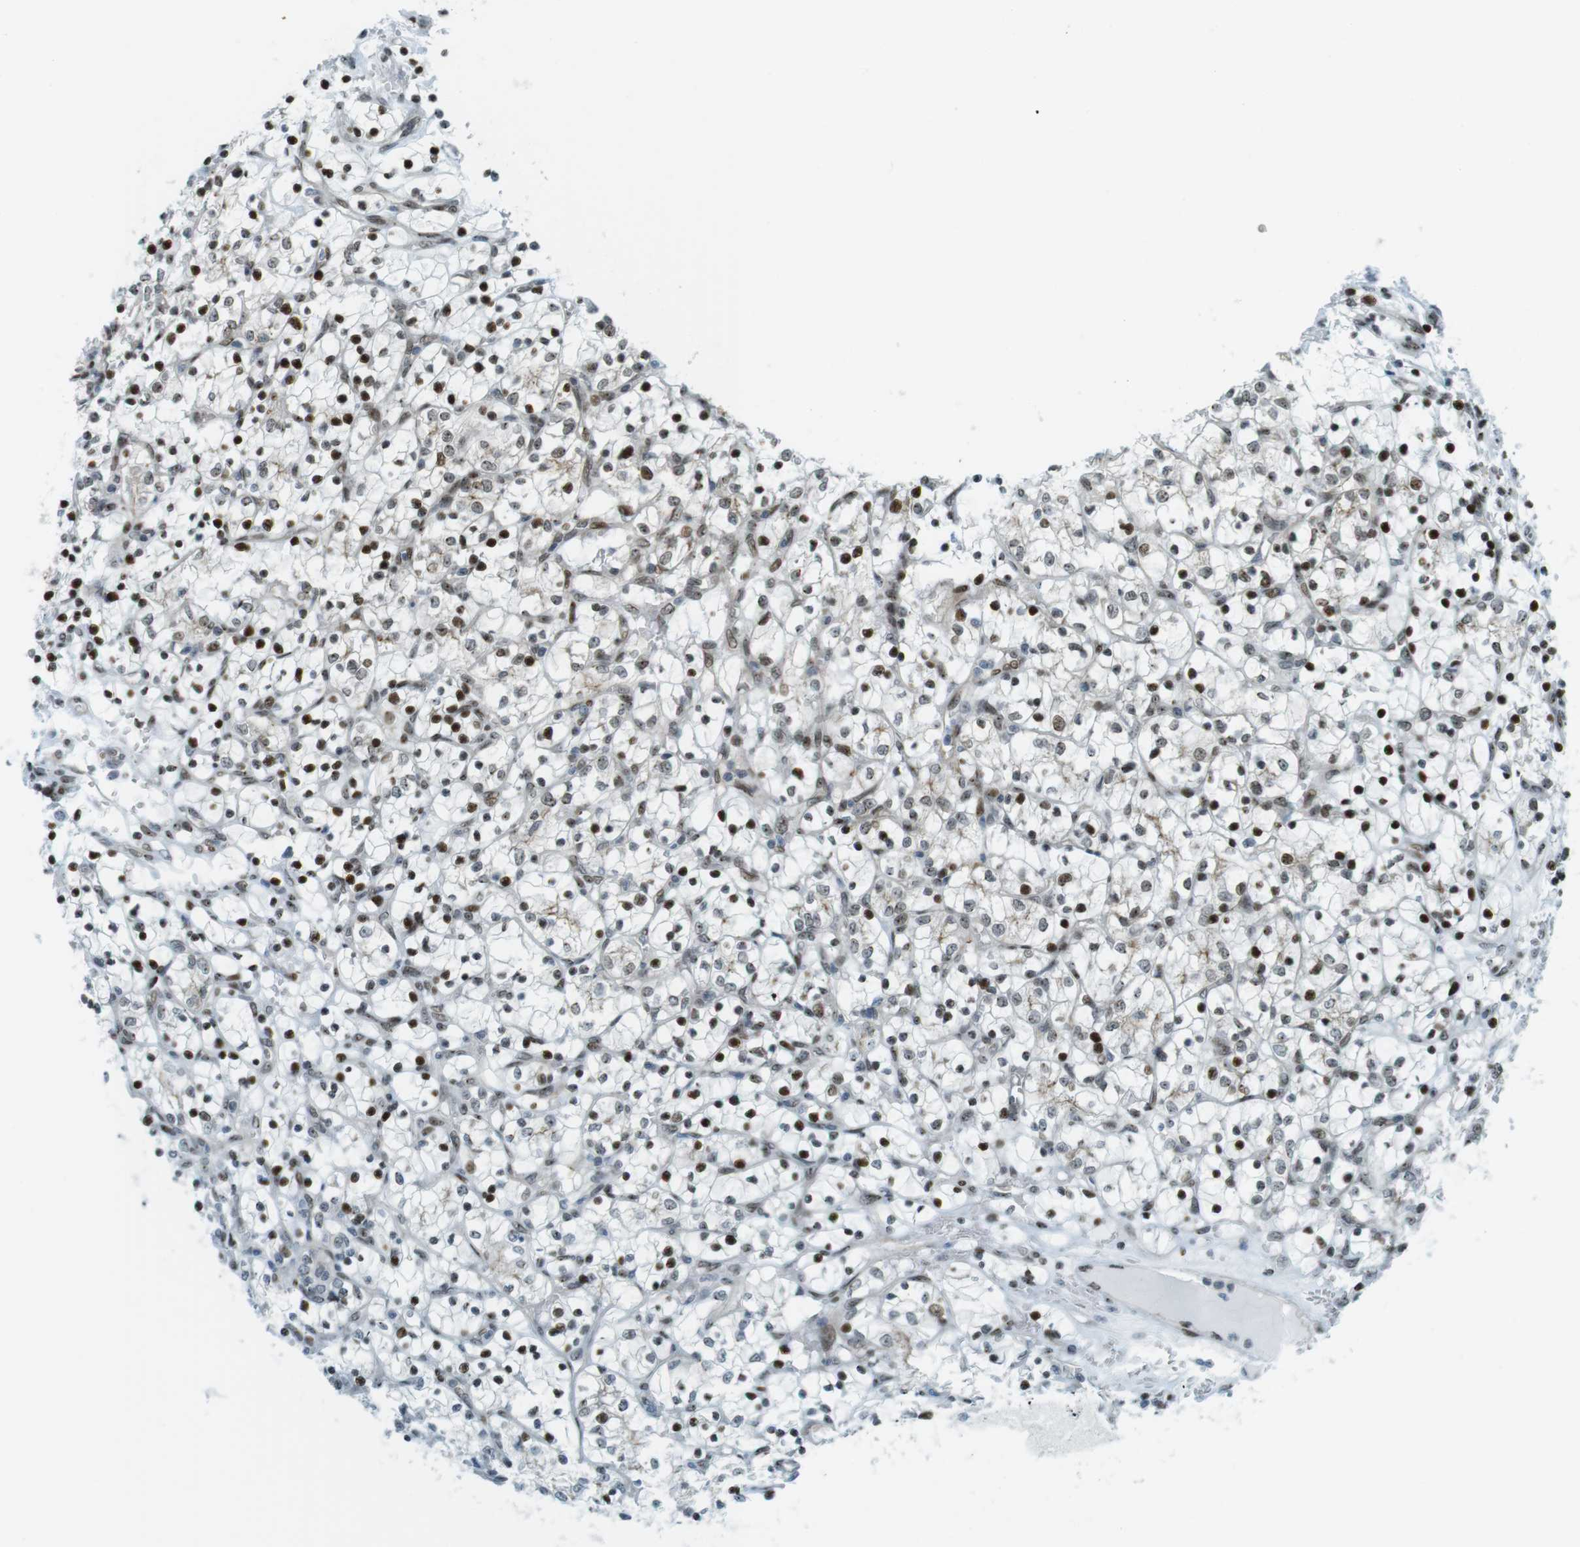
{"staining": {"intensity": "strong", "quantity": ">75%", "location": "nuclear"}, "tissue": "renal cancer", "cell_type": "Tumor cells", "image_type": "cancer", "snomed": [{"axis": "morphology", "description": "Adenocarcinoma, NOS"}, {"axis": "topography", "description": "Kidney"}], "caption": "Strong nuclear positivity is identified in about >75% of tumor cells in renal cancer (adenocarcinoma).", "gene": "UBB", "patient": {"sex": "female", "age": 69}}